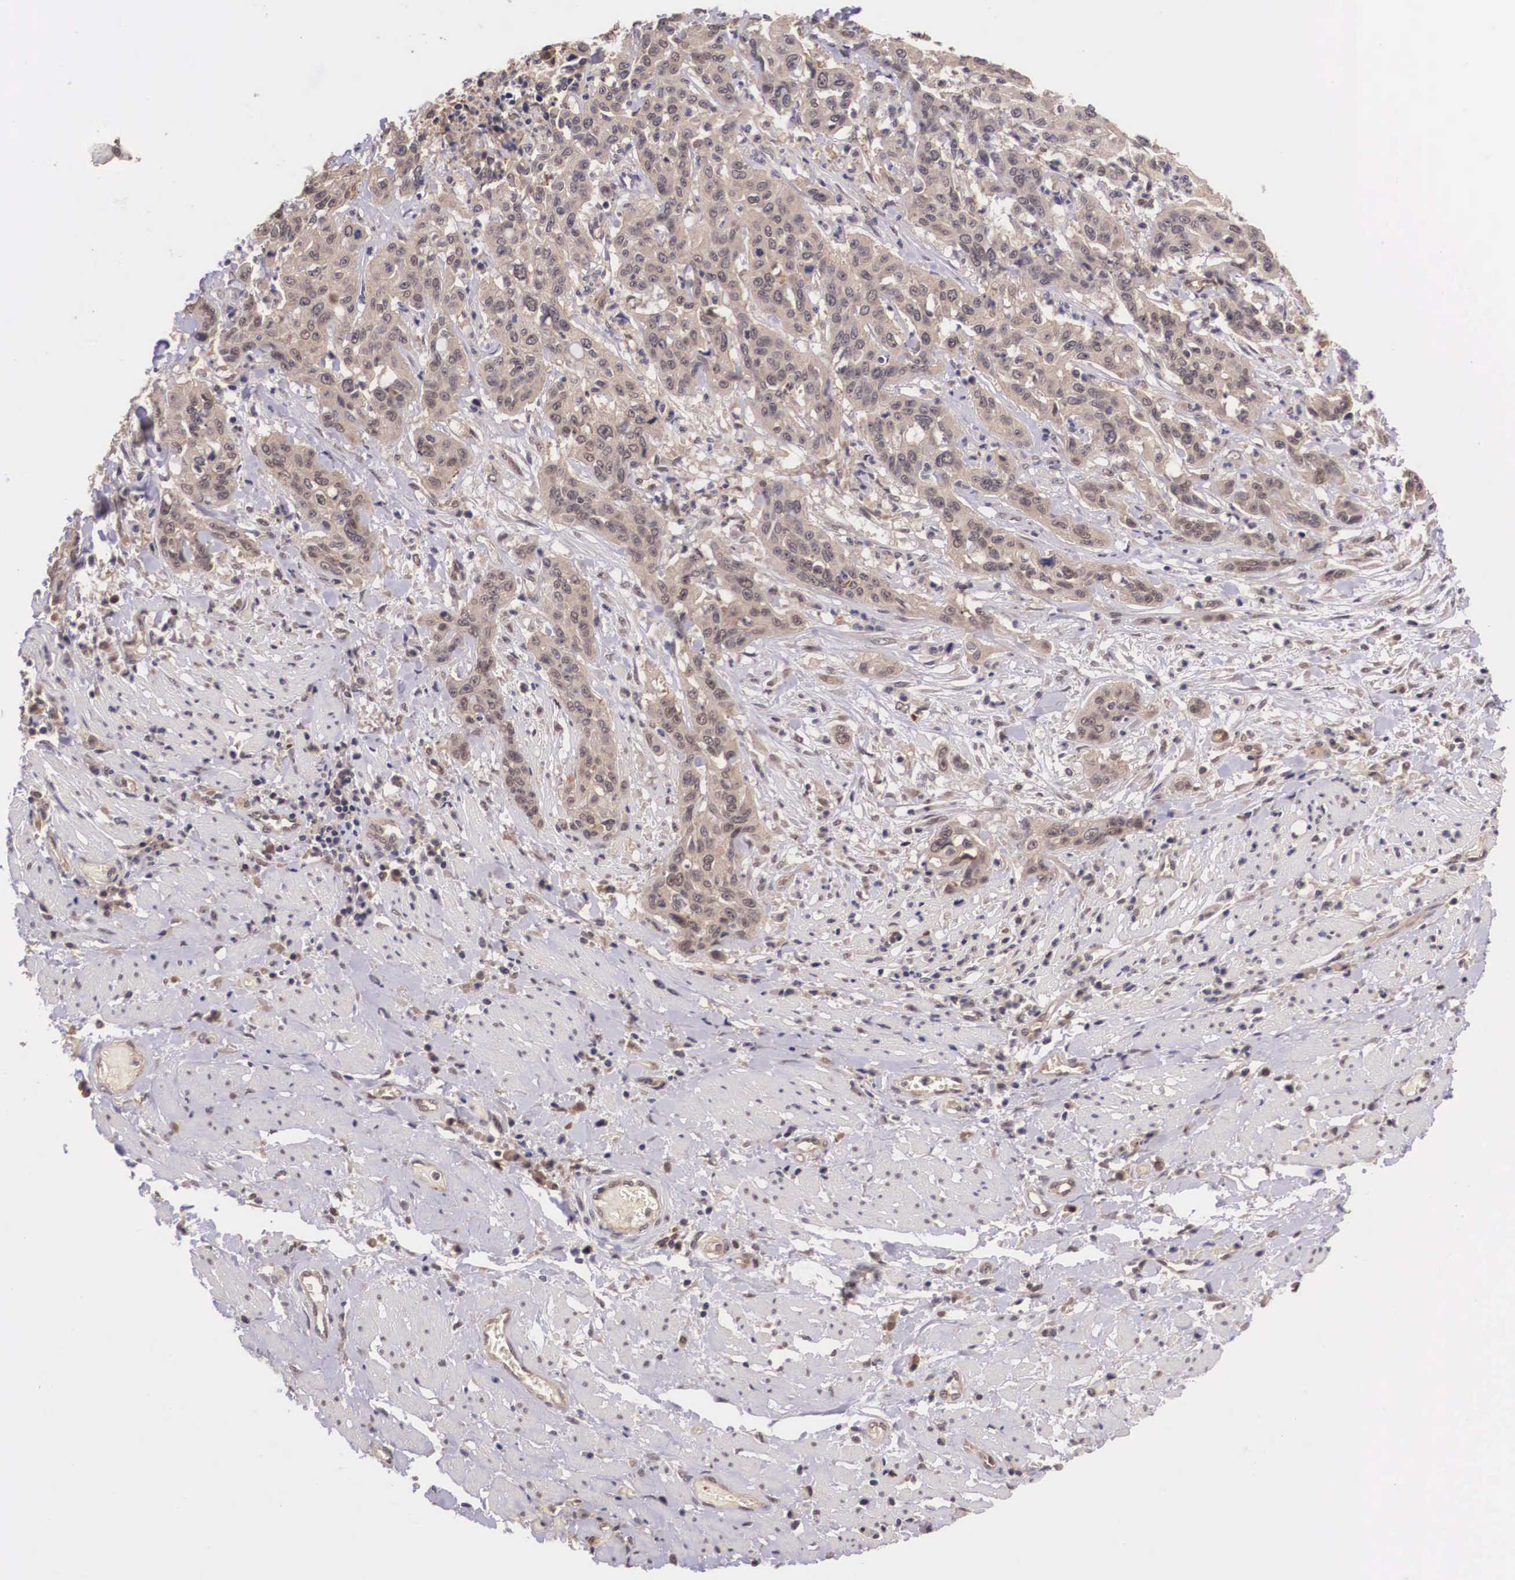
{"staining": {"intensity": "weak", "quantity": ">75%", "location": "cytoplasmic/membranous"}, "tissue": "cervical cancer", "cell_type": "Tumor cells", "image_type": "cancer", "snomed": [{"axis": "morphology", "description": "Squamous cell carcinoma, NOS"}, {"axis": "topography", "description": "Cervix"}], "caption": "This is an image of IHC staining of cervical cancer, which shows weak staining in the cytoplasmic/membranous of tumor cells.", "gene": "VASH1", "patient": {"sex": "female", "age": 41}}